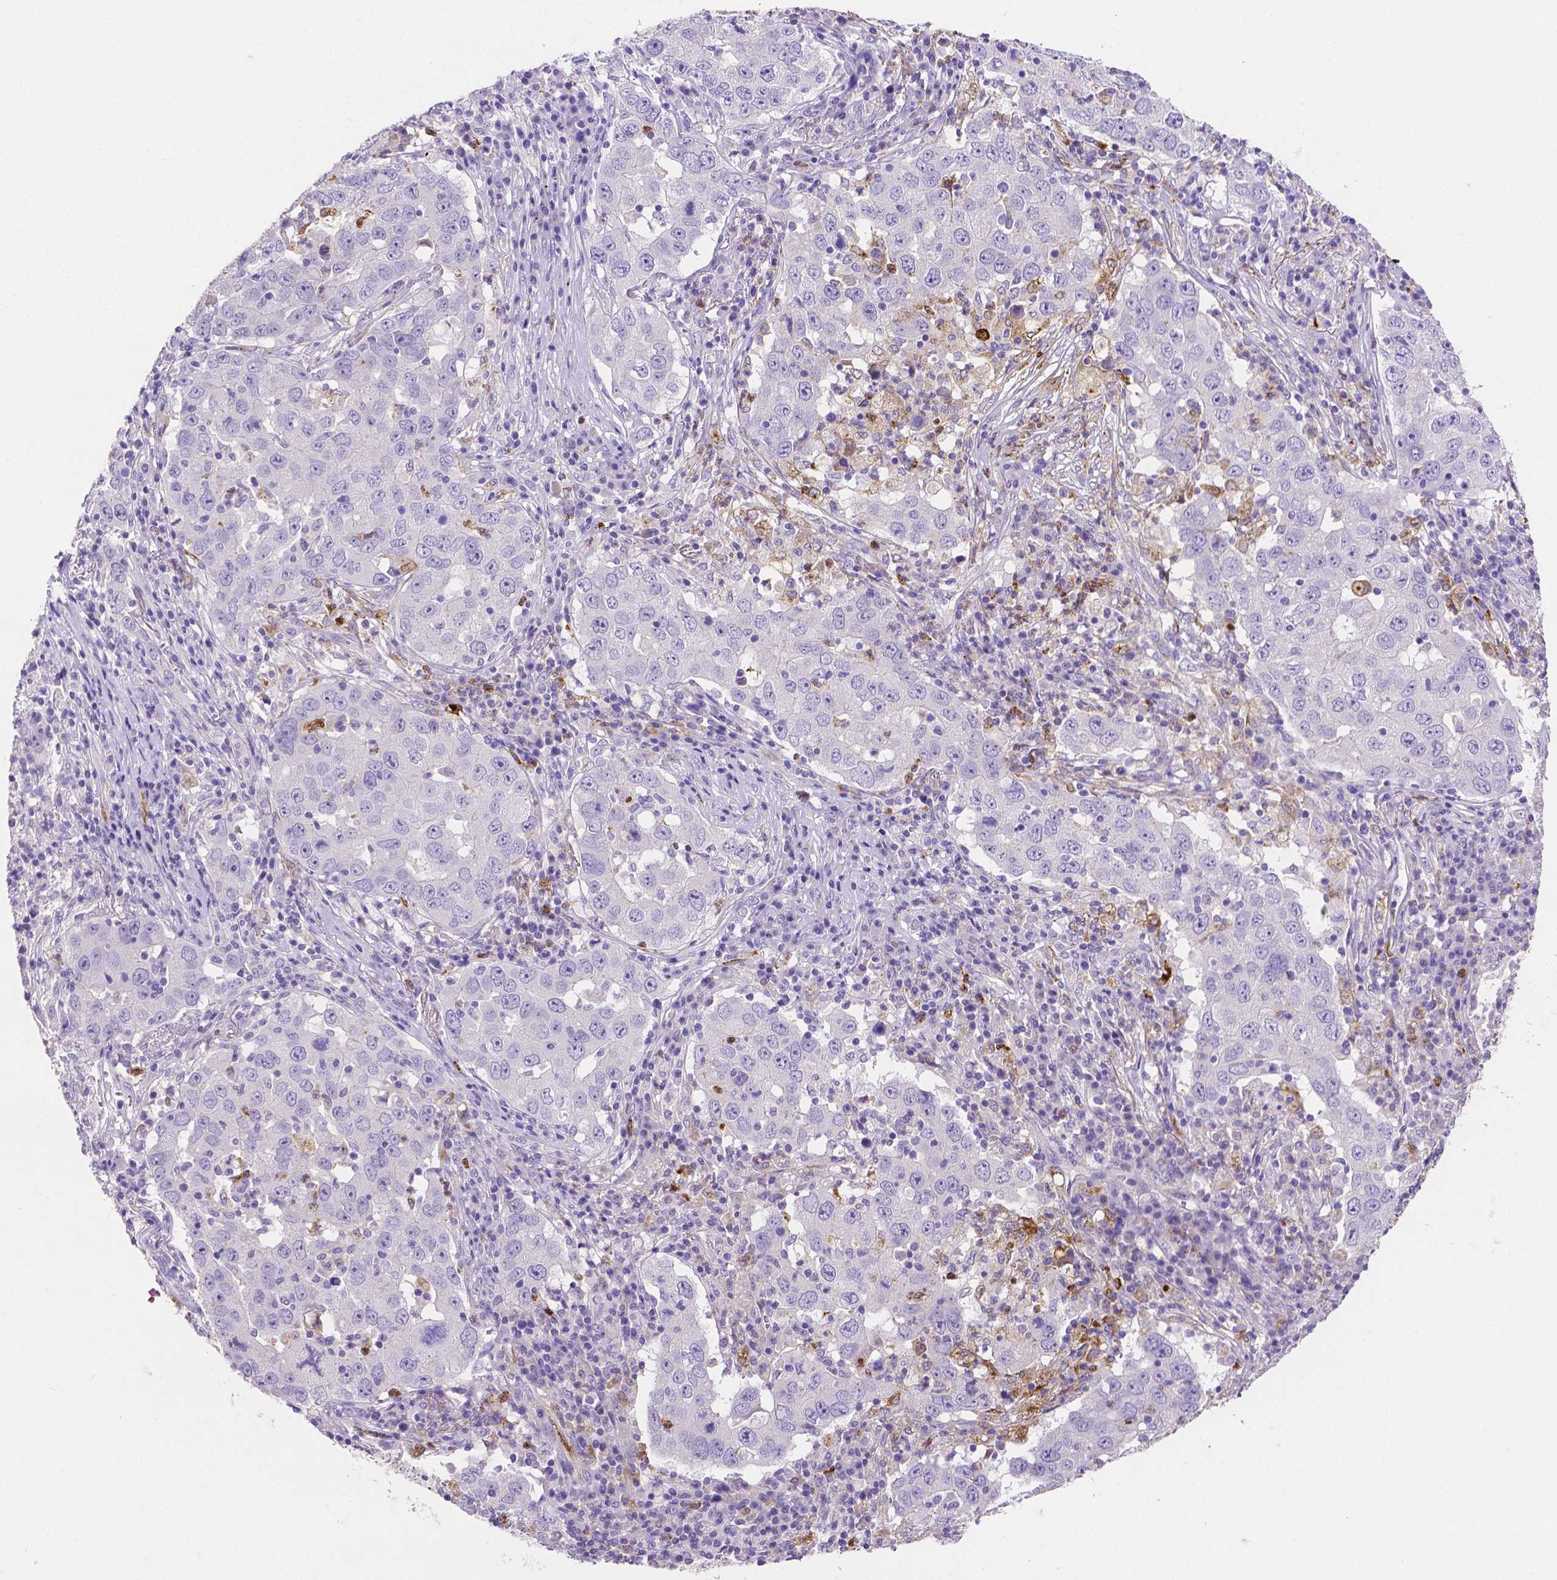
{"staining": {"intensity": "negative", "quantity": "none", "location": "none"}, "tissue": "lung cancer", "cell_type": "Tumor cells", "image_type": "cancer", "snomed": [{"axis": "morphology", "description": "Adenocarcinoma, NOS"}, {"axis": "topography", "description": "Lung"}], "caption": "Protein analysis of adenocarcinoma (lung) reveals no significant positivity in tumor cells.", "gene": "MMP9", "patient": {"sex": "male", "age": 73}}